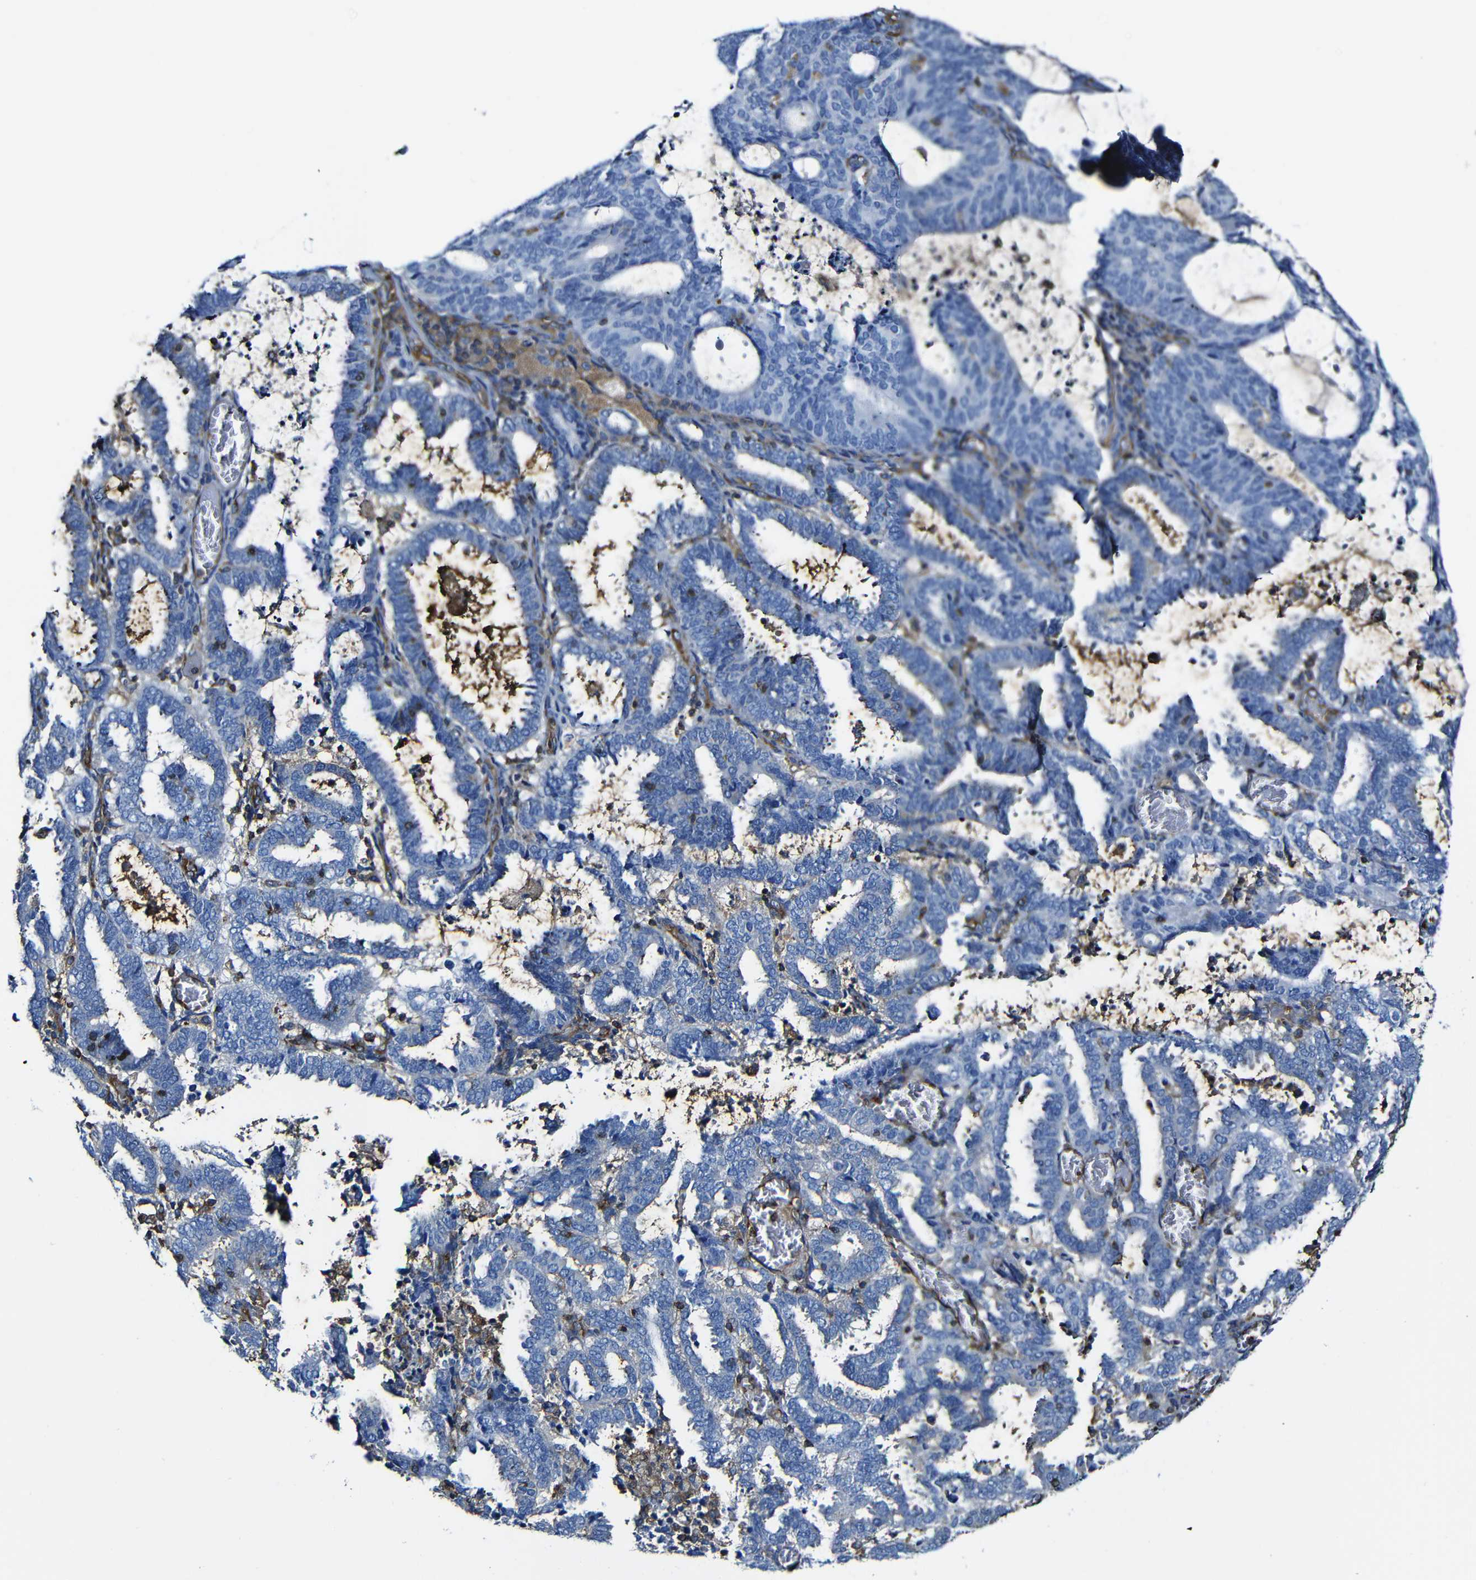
{"staining": {"intensity": "negative", "quantity": "none", "location": "none"}, "tissue": "endometrial cancer", "cell_type": "Tumor cells", "image_type": "cancer", "snomed": [{"axis": "morphology", "description": "Adenocarcinoma, NOS"}, {"axis": "topography", "description": "Uterus"}], "caption": "This is an IHC image of endometrial cancer (adenocarcinoma). There is no positivity in tumor cells.", "gene": "MSN", "patient": {"sex": "female", "age": 83}}